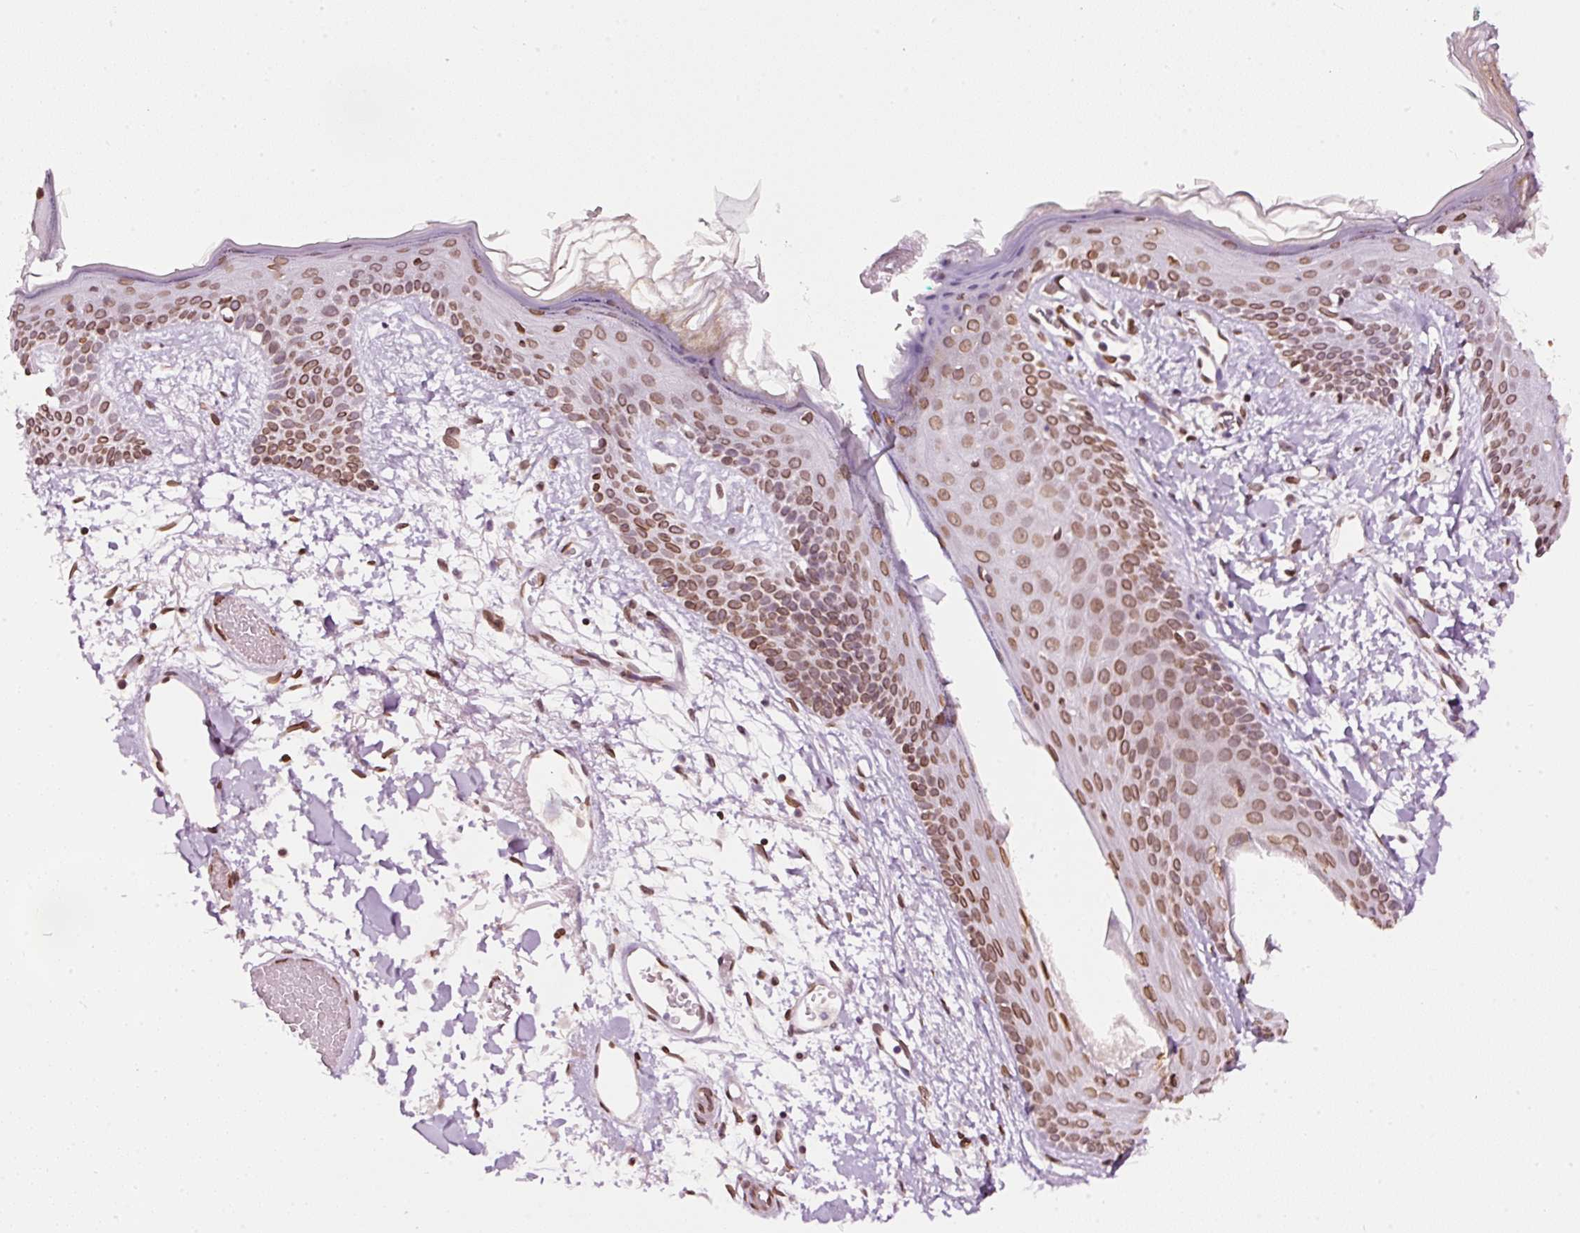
{"staining": {"intensity": "moderate", "quantity": ">75%", "location": "nuclear"}, "tissue": "skin", "cell_type": "Fibroblasts", "image_type": "normal", "snomed": [{"axis": "morphology", "description": "Normal tissue, NOS"}, {"axis": "topography", "description": "Skin"}], "caption": "Protein analysis of unremarkable skin demonstrates moderate nuclear expression in approximately >75% of fibroblasts.", "gene": "ZNF224", "patient": {"sex": "male", "age": 79}}